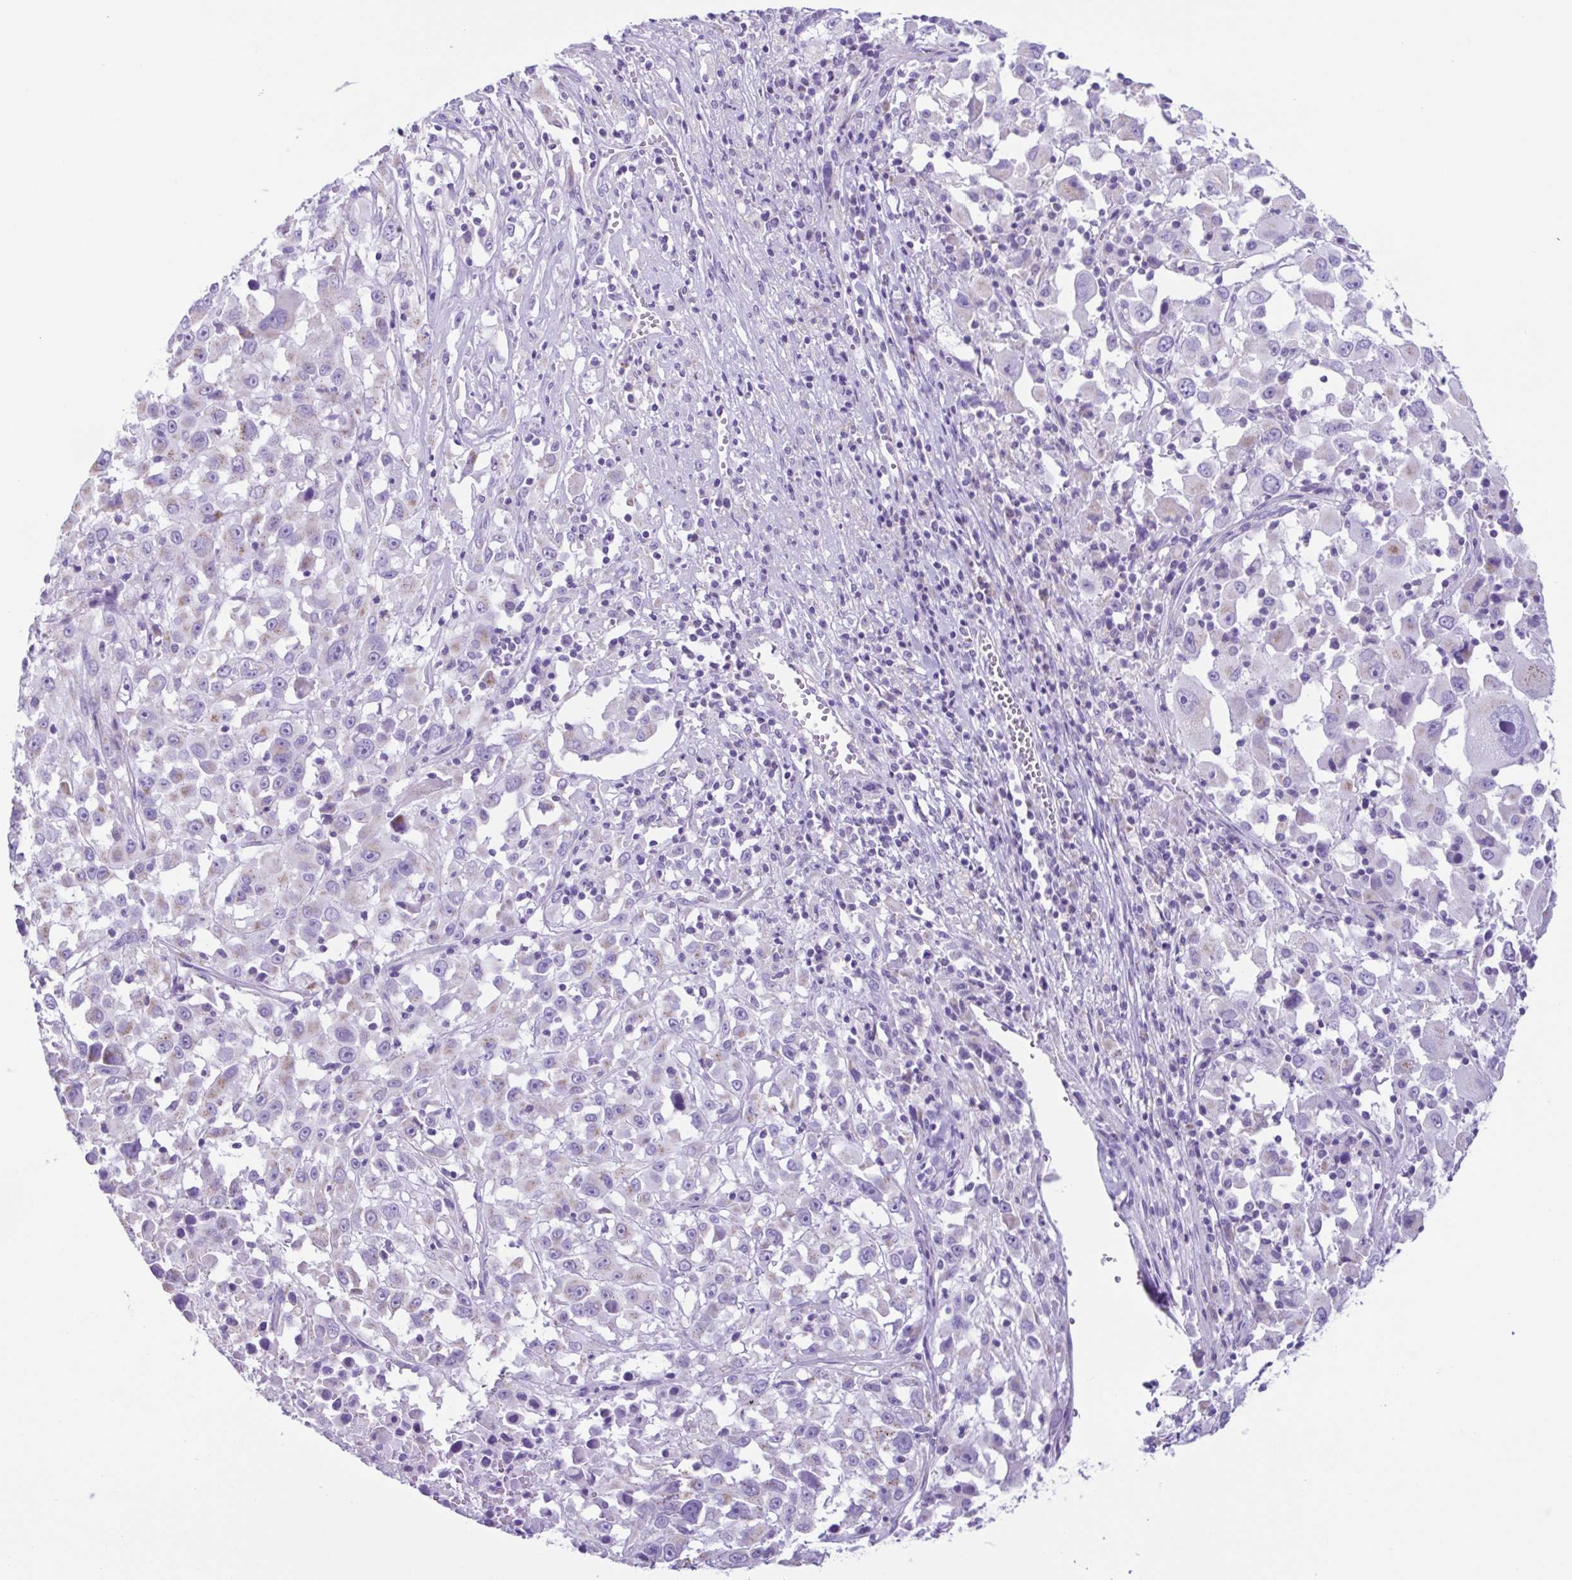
{"staining": {"intensity": "weak", "quantity": "<25%", "location": "cytoplasmic/membranous"}, "tissue": "melanoma", "cell_type": "Tumor cells", "image_type": "cancer", "snomed": [{"axis": "morphology", "description": "Malignant melanoma, Metastatic site"}, {"axis": "topography", "description": "Soft tissue"}], "caption": "This is an IHC histopathology image of malignant melanoma (metastatic site). There is no expression in tumor cells.", "gene": "ACTRT3", "patient": {"sex": "male", "age": 50}}